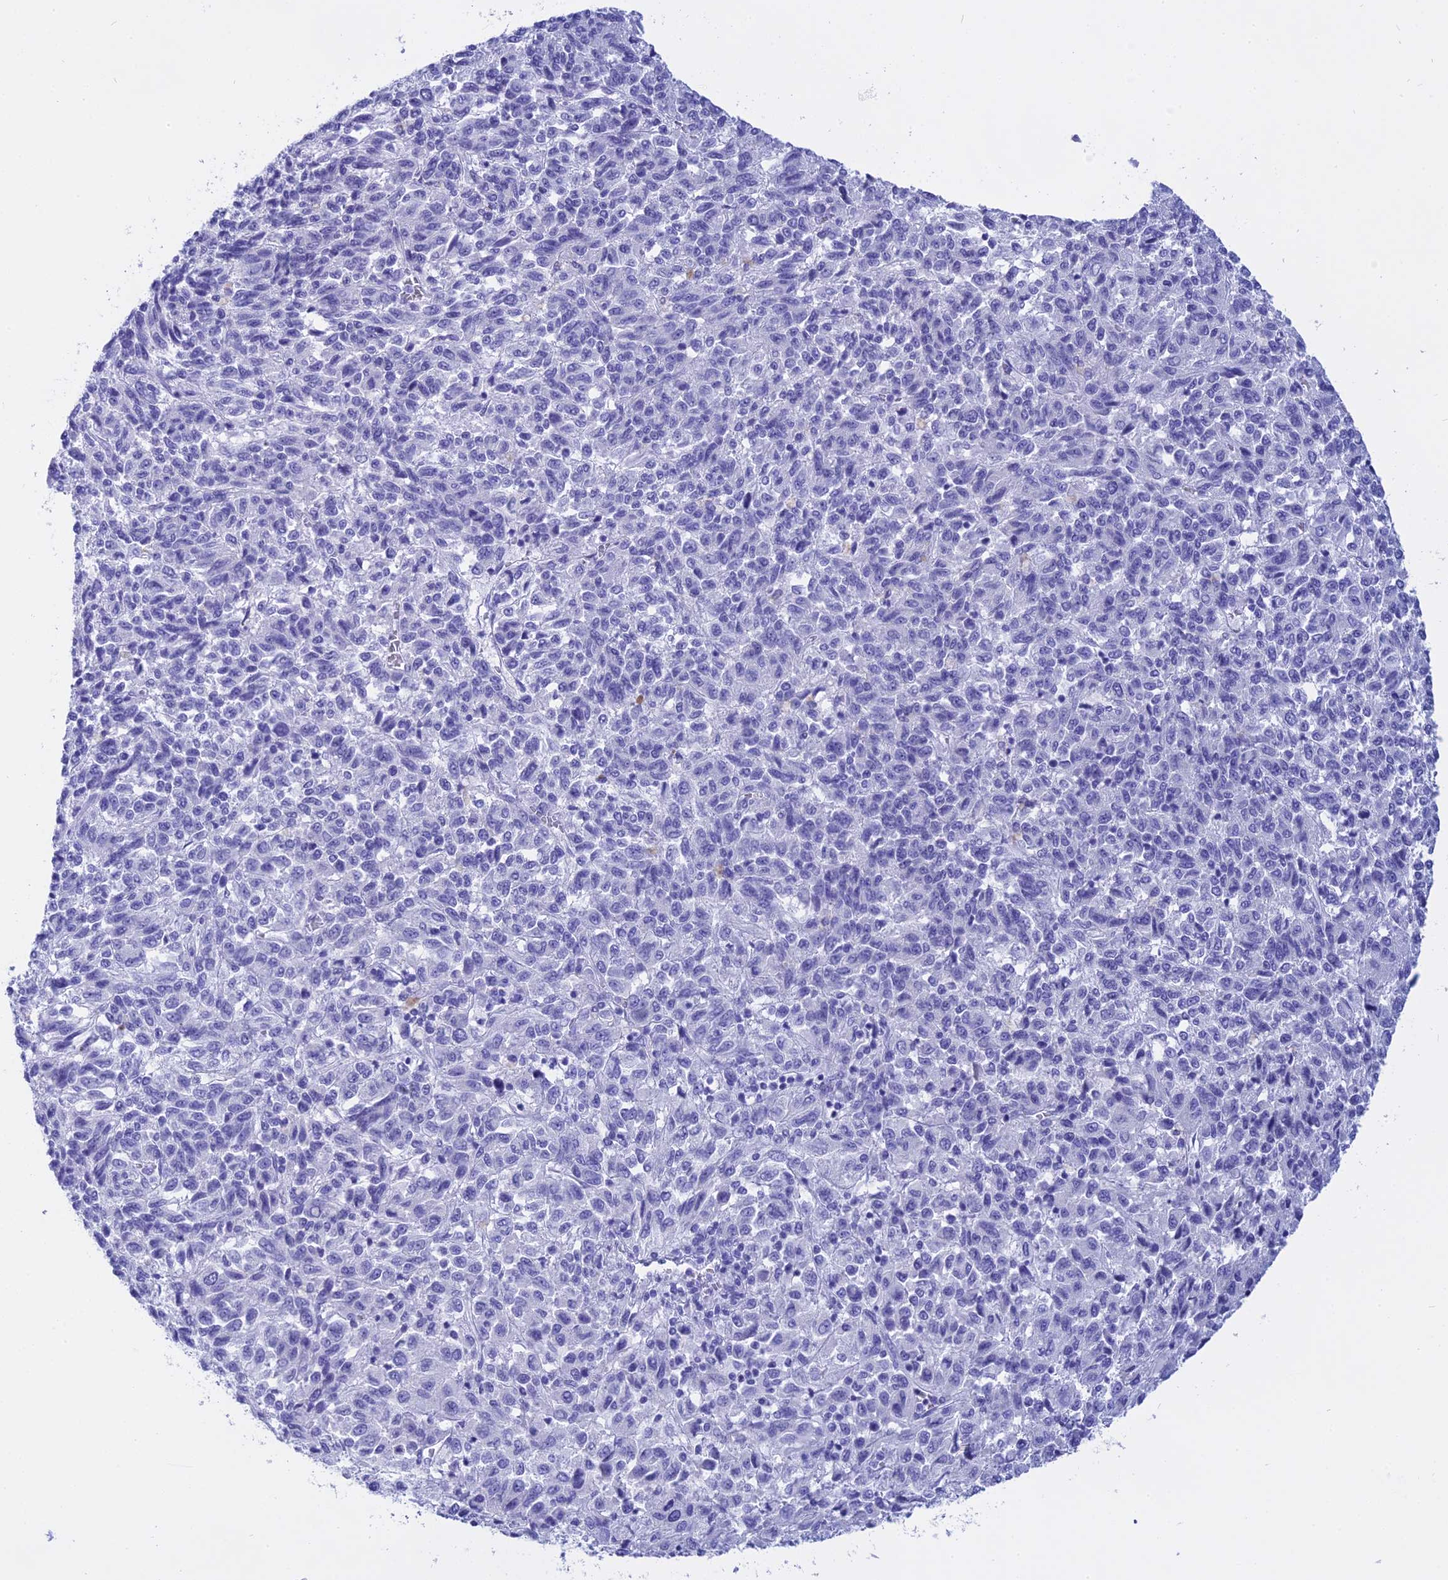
{"staining": {"intensity": "negative", "quantity": "none", "location": "none"}, "tissue": "melanoma", "cell_type": "Tumor cells", "image_type": "cancer", "snomed": [{"axis": "morphology", "description": "Malignant melanoma, Metastatic site"}, {"axis": "topography", "description": "Lung"}], "caption": "IHC of human malignant melanoma (metastatic site) shows no staining in tumor cells. (IHC, brightfield microscopy, high magnification).", "gene": "ISCA1", "patient": {"sex": "male", "age": 64}}